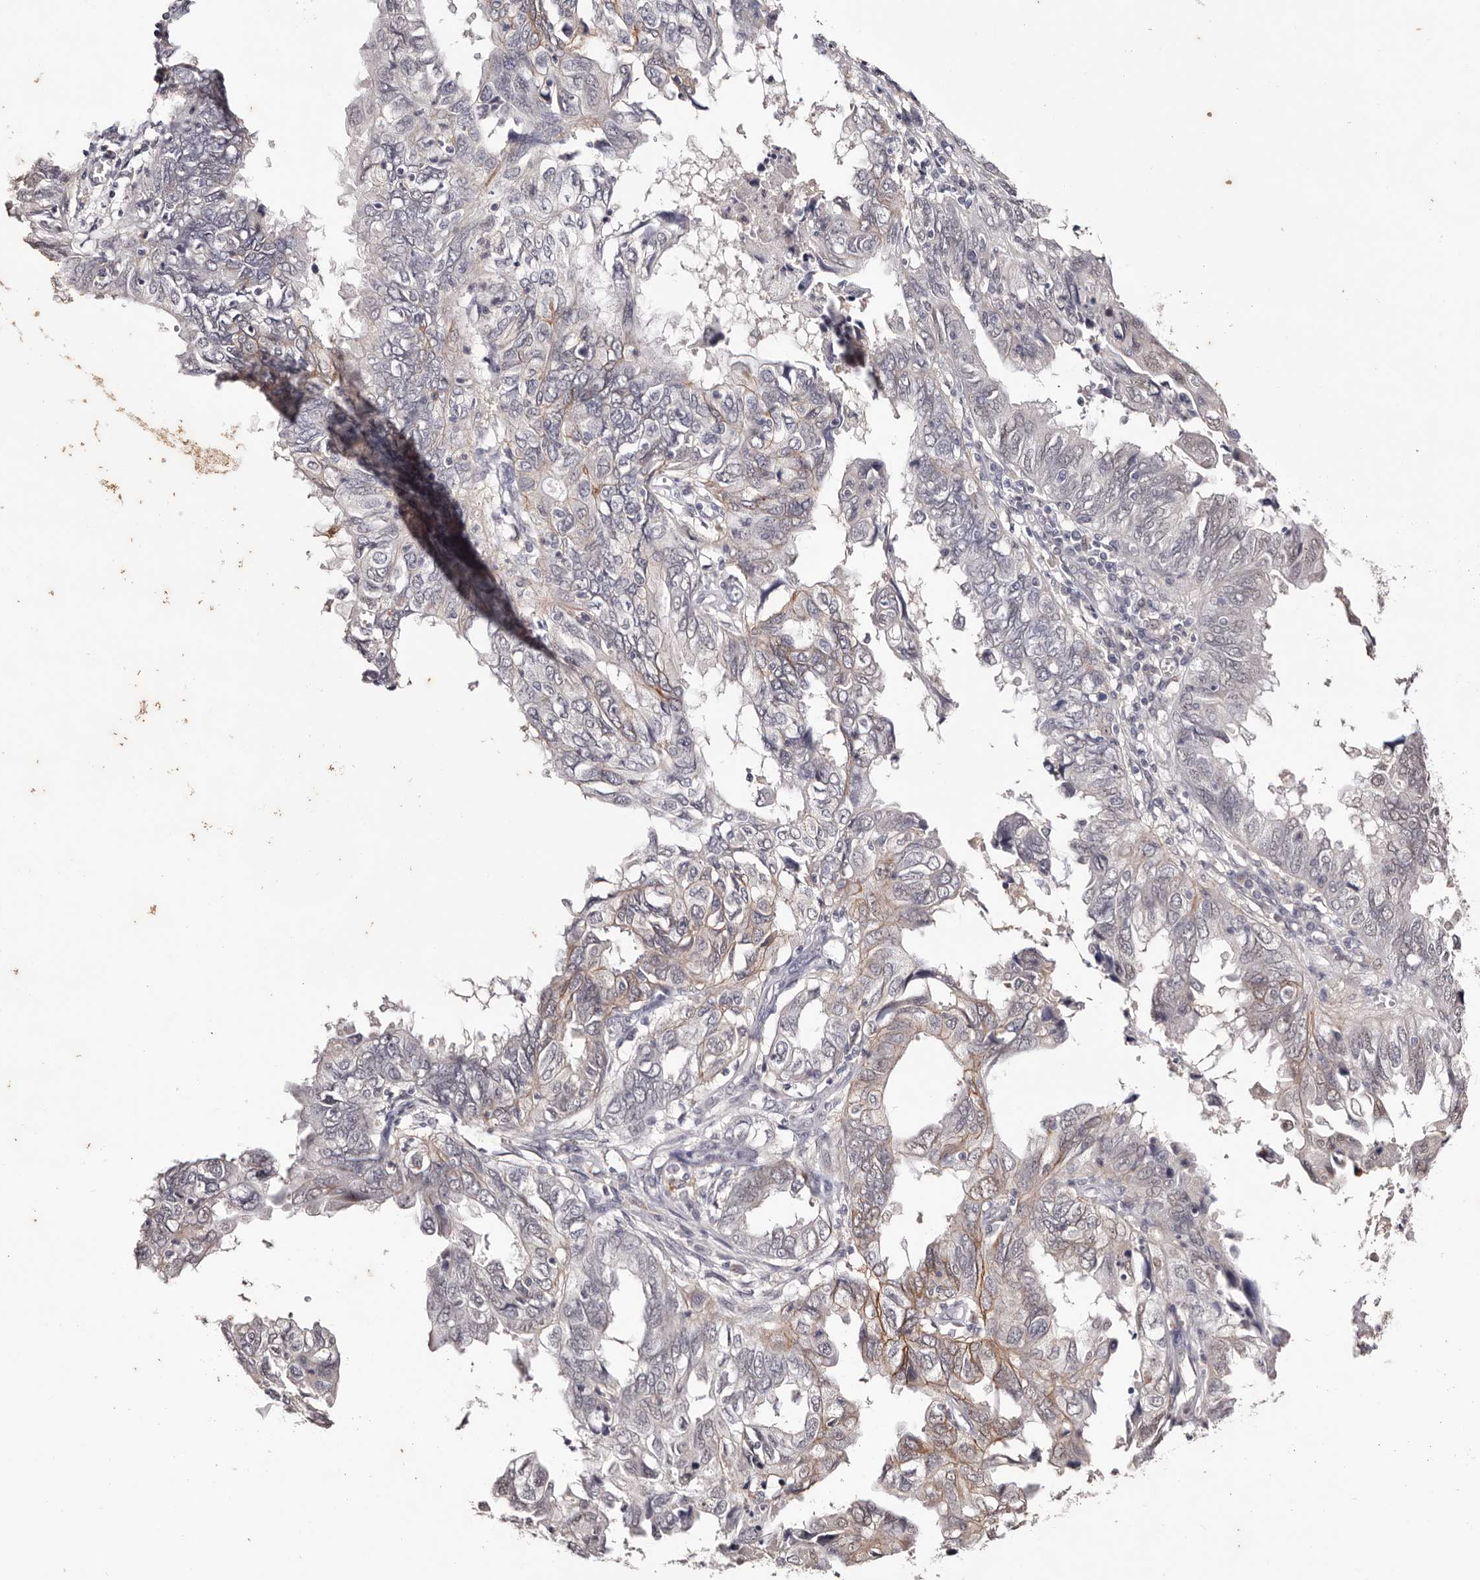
{"staining": {"intensity": "weak", "quantity": "<25%", "location": "cytoplasmic/membranous,nuclear"}, "tissue": "endometrial cancer", "cell_type": "Tumor cells", "image_type": "cancer", "snomed": [{"axis": "morphology", "description": "Adenocarcinoma, NOS"}, {"axis": "topography", "description": "Uterus"}], "caption": "An IHC photomicrograph of endometrial cancer (adenocarcinoma) is shown. There is no staining in tumor cells of endometrial cancer (adenocarcinoma).", "gene": "TYW3", "patient": {"sex": "female", "age": 77}}